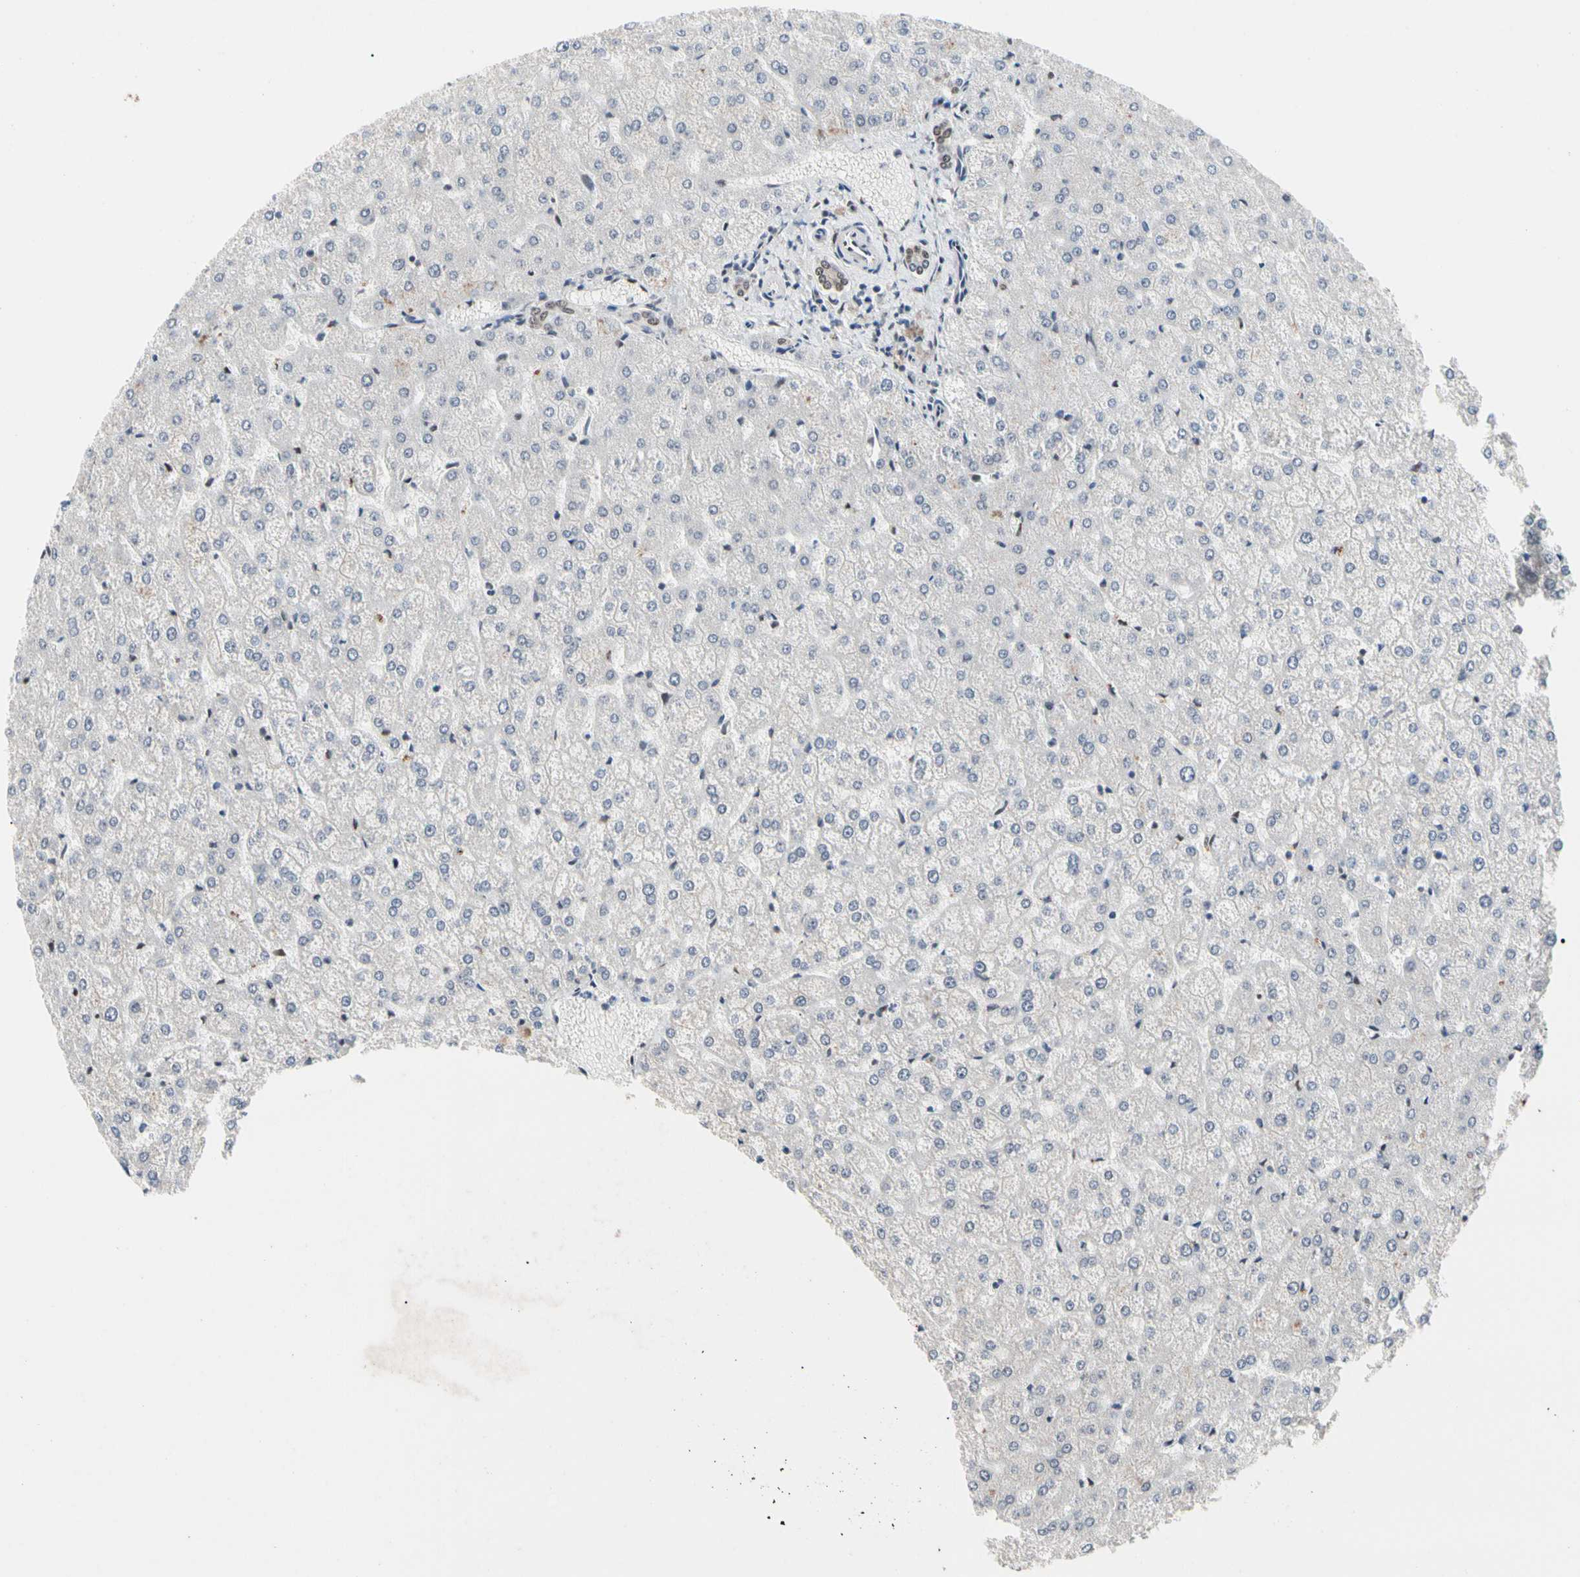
{"staining": {"intensity": "moderate", "quantity": ">75%", "location": "nuclear"}, "tissue": "liver", "cell_type": "Cholangiocytes", "image_type": "normal", "snomed": [{"axis": "morphology", "description": "Normal tissue, NOS"}, {"axis": "topography", "description": "Liver"}], "caption": "Protein analysis of normal liver shows moderate nuclear staining in about >75% of cholangiocytes. The staining is performed using DAB (3,3'-diaminobenzidine) brown chromogen to label protein expression. The nuclei are counter-stained blue using hematoxylin.", "gene": "FAM98B", "patient": {"sex": "female", "age": 32}}